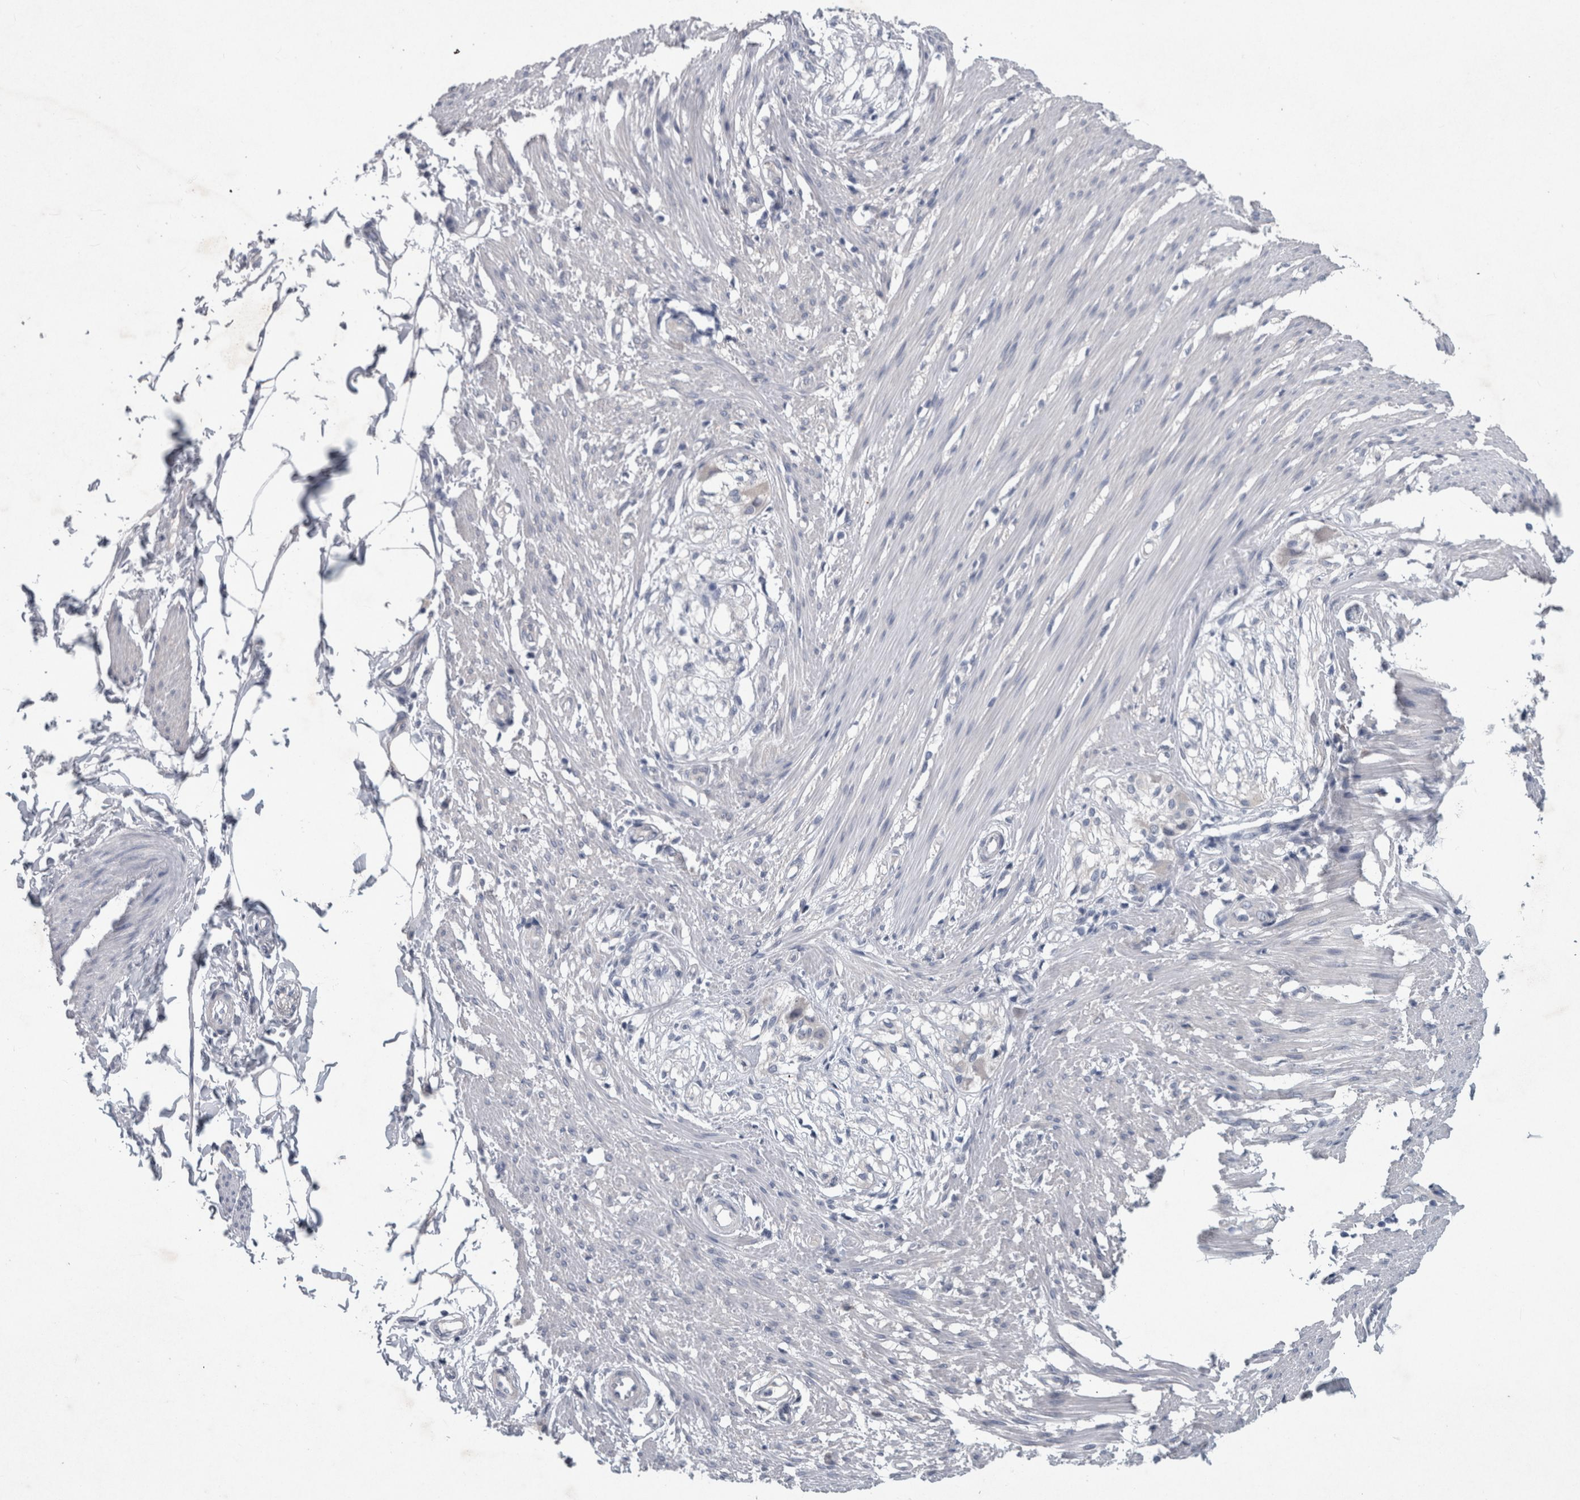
{"staining": {"intensity": "negative", "quantity": "none", "location": "none"}, "tissue": "smooth muscle", "cell_type": "Smooth muscle cells", "image_type": "normal", "snomed": [{"axis": "morphology", "description": "Normal tissue, NOS"}, {"axis": "morphology", "description": "Adenocarcinoma, NOS"}, {"axis": "topography", "description": "Smooth muscle"}, {"axis": "topography", "description": "Colon"}], "caption": "Immunohistochemistry (IHC) photomicrograph of benign smooth muscle stained for a protein (brown), which exhibits no expression in smooth muscle cells.", "gene": "FAM83H", "patient": {"sex": "male", "age": 14}}